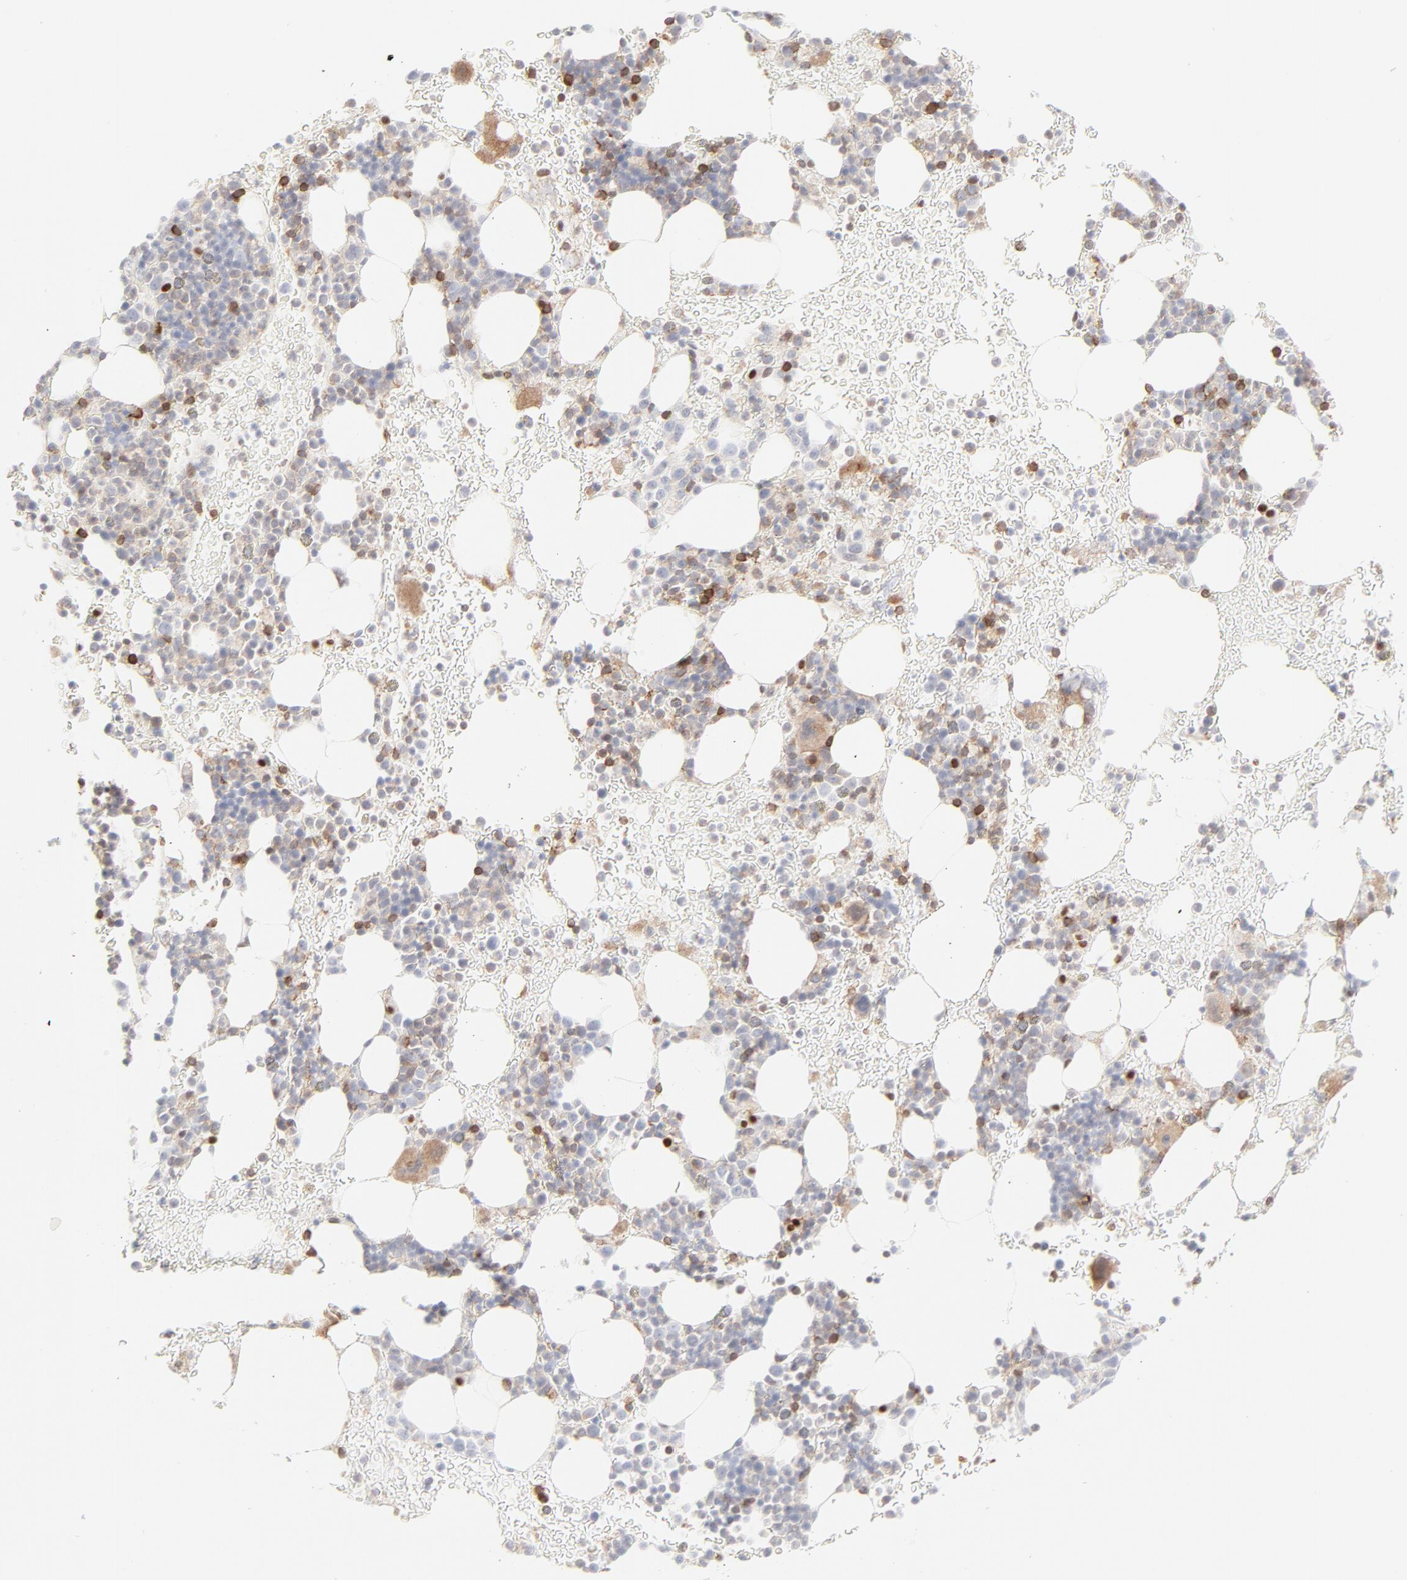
{"staining": {"intensity": "strong", "quantity": "<25%", "location": "cytoplasmic/membranous,nuclear"}, "tissue": "bone marrow", "cell_type": "Hematopoietic cells", "image_type": "normal", "snomed": [{"axis": "morphology", "description": "Normal tissue, NOS"}, {"axis": "topography", "description": "Bone marrow"}], "caption": "Protein analysis of benign bone marrow exhibits strong cytoplasmic/membranous,nuclear expression in about <25% of hematopoietic cells.", "gene": "PRKCB", "patient": {"sex": "male", "age": 17}}